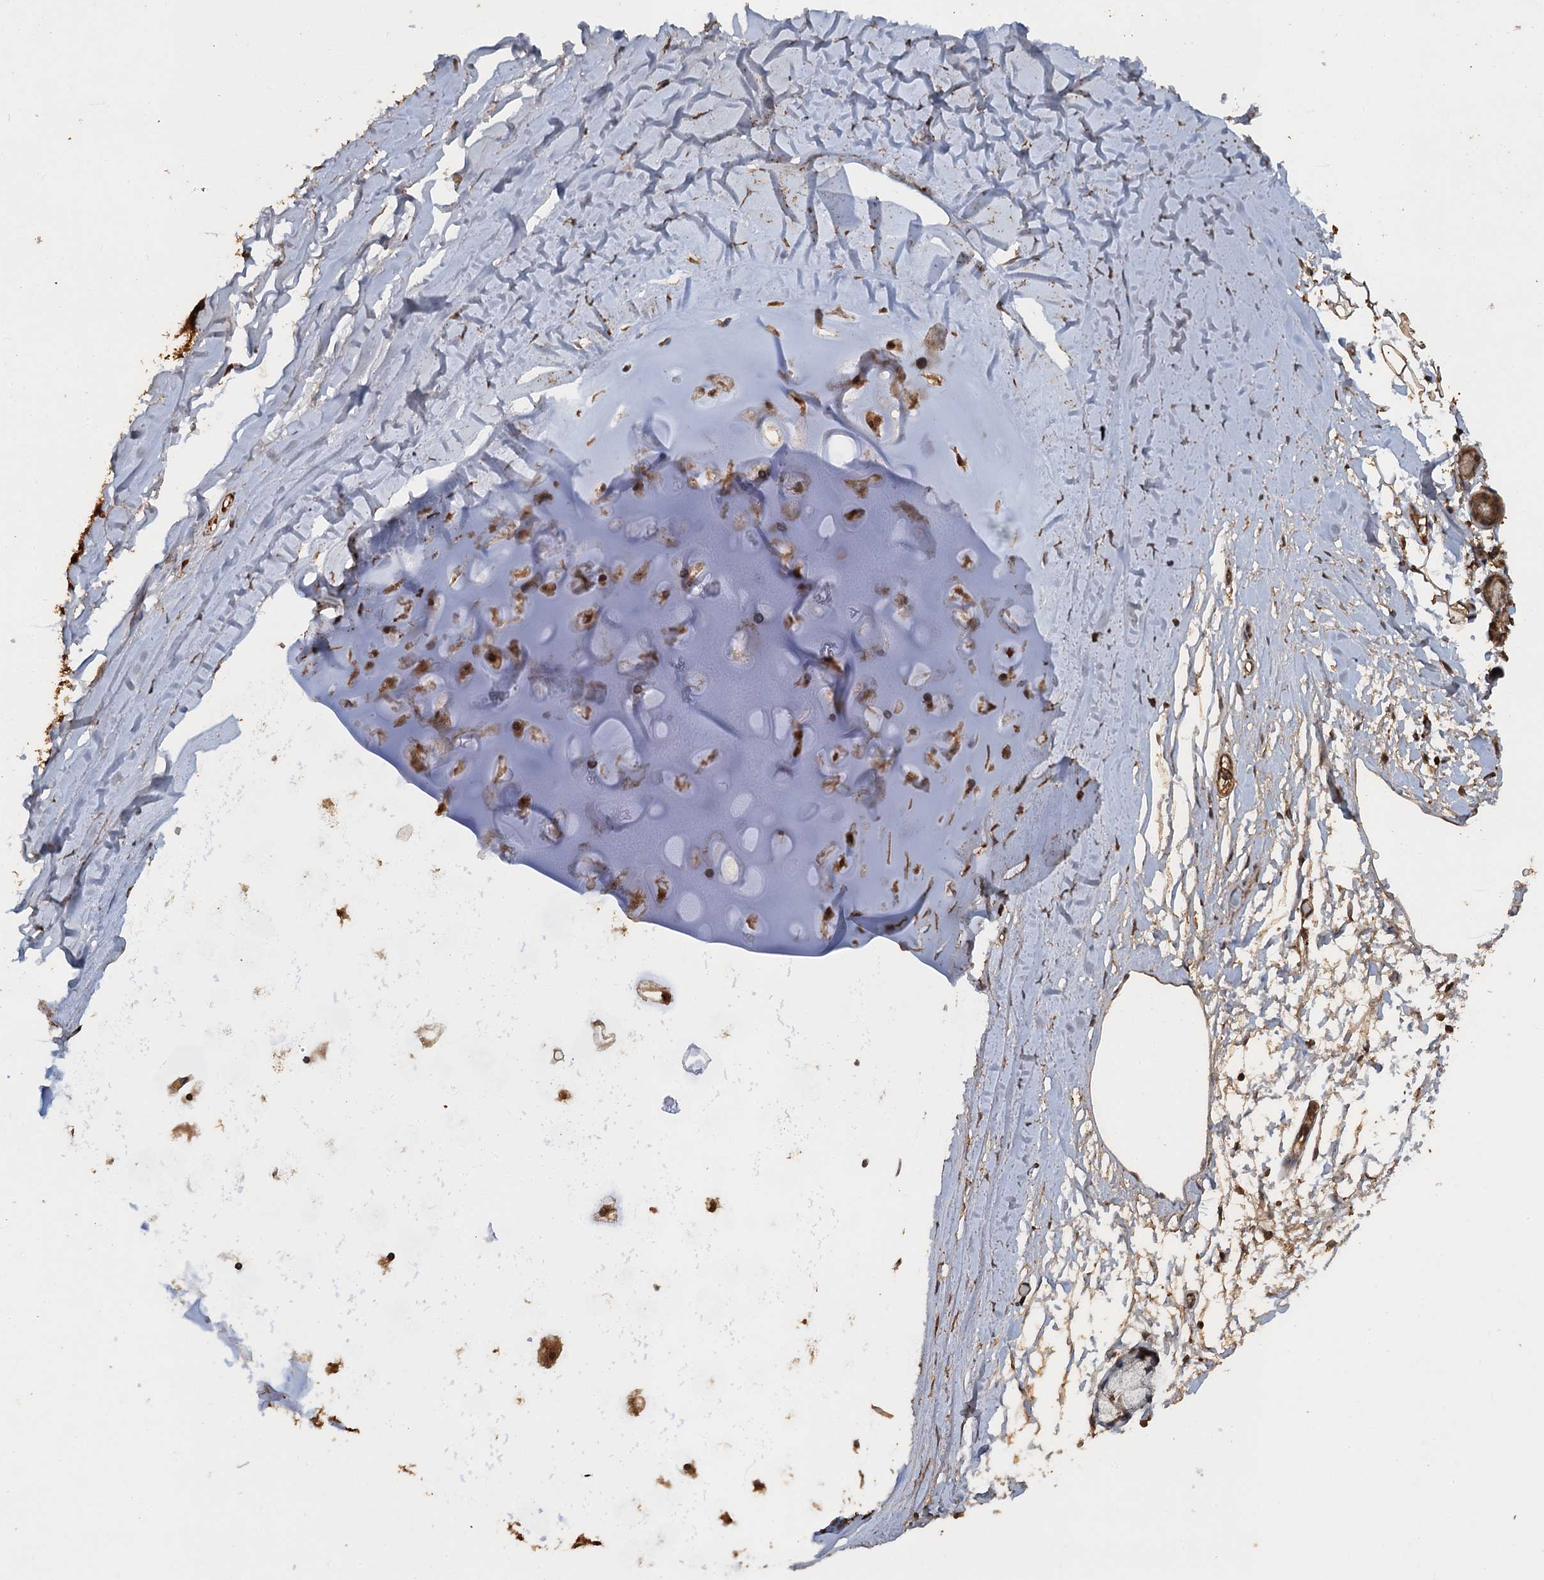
{"staining": {"intensity": "moderate", "quantity": ">75%", "location": "cytoplasmic/membranous"}, "tissue": "adipose tissue", "cell_type": "Adipocytes", "image_type": "normal", "snomed": [{"axis": "morphology", "description": "Normal tissue, NOS"}, {"axis": "topography", "description": "Lymph node"}, {"axis": "topography", "description": "Bronchus"}], "caption": "This is a histology image of IHC staining of unremarkable adipose tissue, which shows moderate staining in the cytoplasmic/membranous of adipocytes.", "gene": "GLE1", "patient": {"sex": "male", "age": 63}}